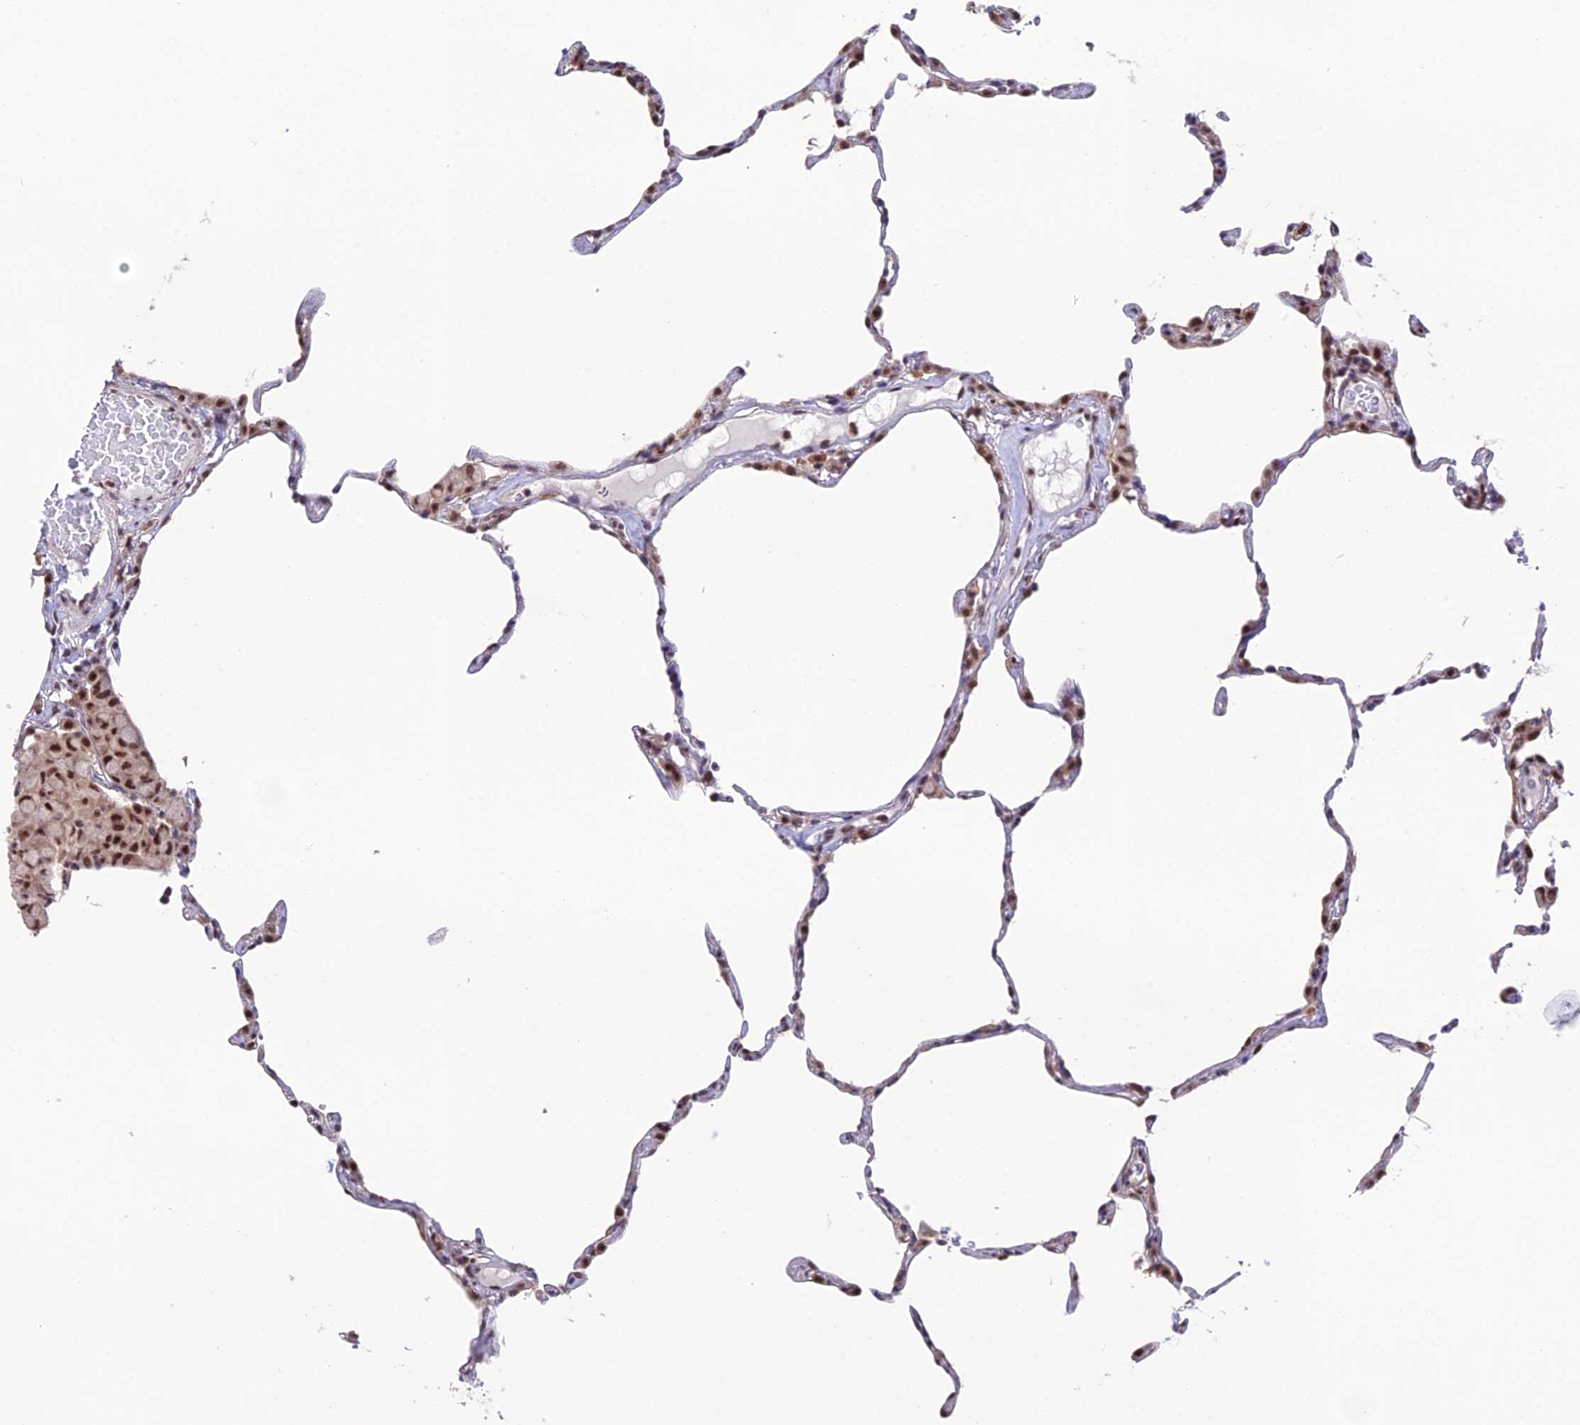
{"staining": {"intensity": "moderate", "quantity": "<25%", "location": "nuclear"}, "tissue": "lung", "cell_type": "Alveolar cells", "image_type": "normal", "snomed": [{"axis": "morphology", "description": "Normal tissue, NOS"}, {"axis": "topography", "description": "Lung"}], "caption": "Immunohistochemistry histopathology image of benign human lung stained for a protein (brown), which demonstrates low levels of moderate nuclear staining in approximately <25% of alveolar cells.", "gene": "THOC7", "patient": {"sex": "female", "age": 57}}